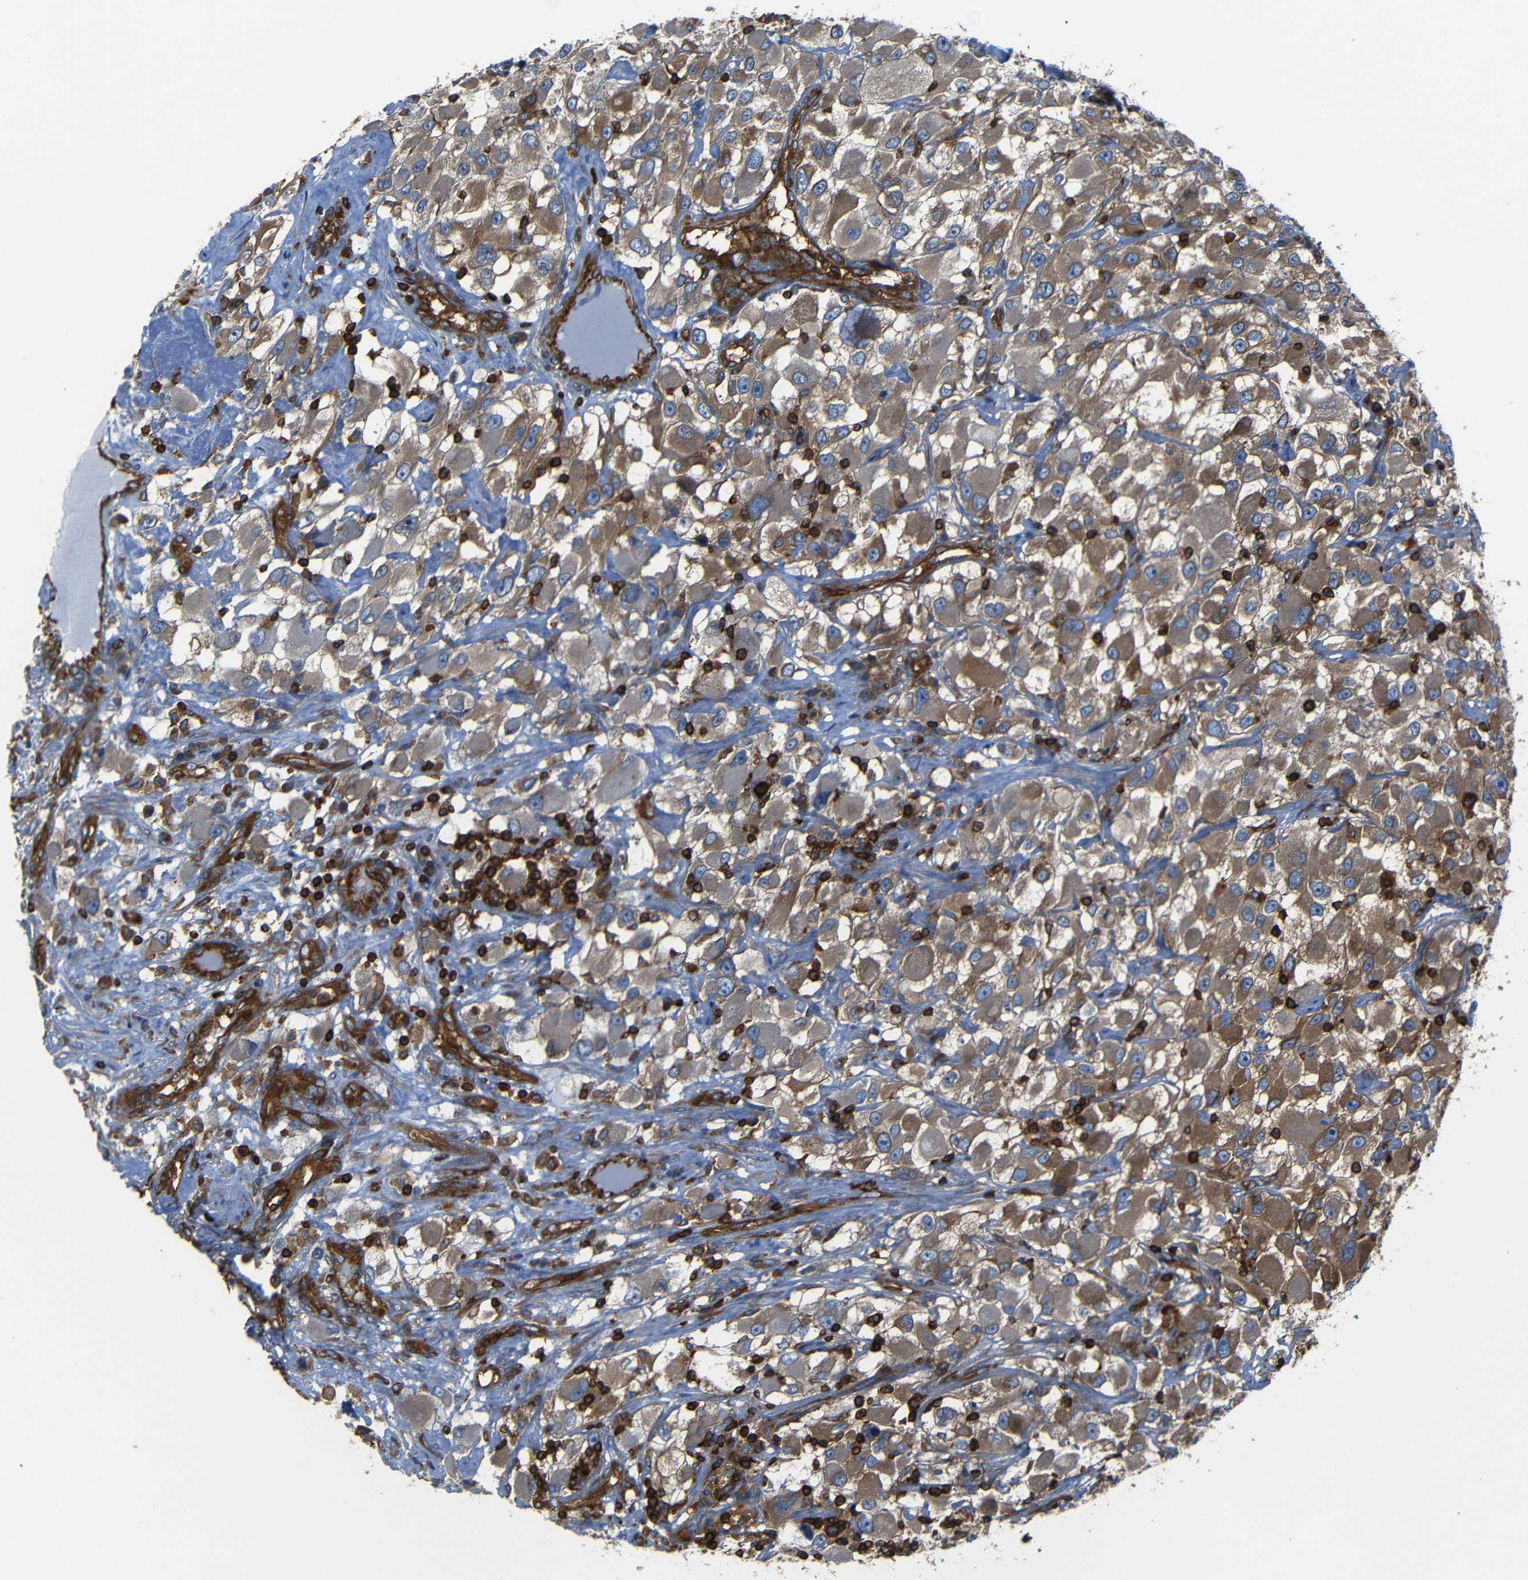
{"staining": {"intensity": "moderate", "quantity": ">75%", "location": "cytoplasmic/membranous"}, "tissue": "renal cancer", "cell_type": "Tumor cells", "image_type": "cancer", "snomed": [{"axis": "morphology", "description": "Adenocarcinoma, NOS"}, {"axis": "topography", "description": "Kidney"}], "caption": "High-power microscopy captured an immunohistochemistry (IHC) histopathology image of renal cancer, revealing moderate cytoplasmic/membranous positivity in about >75% of tumor cells.", "gene": "ARHGEF1", "patient": {"sex": "female", "age": 52}}